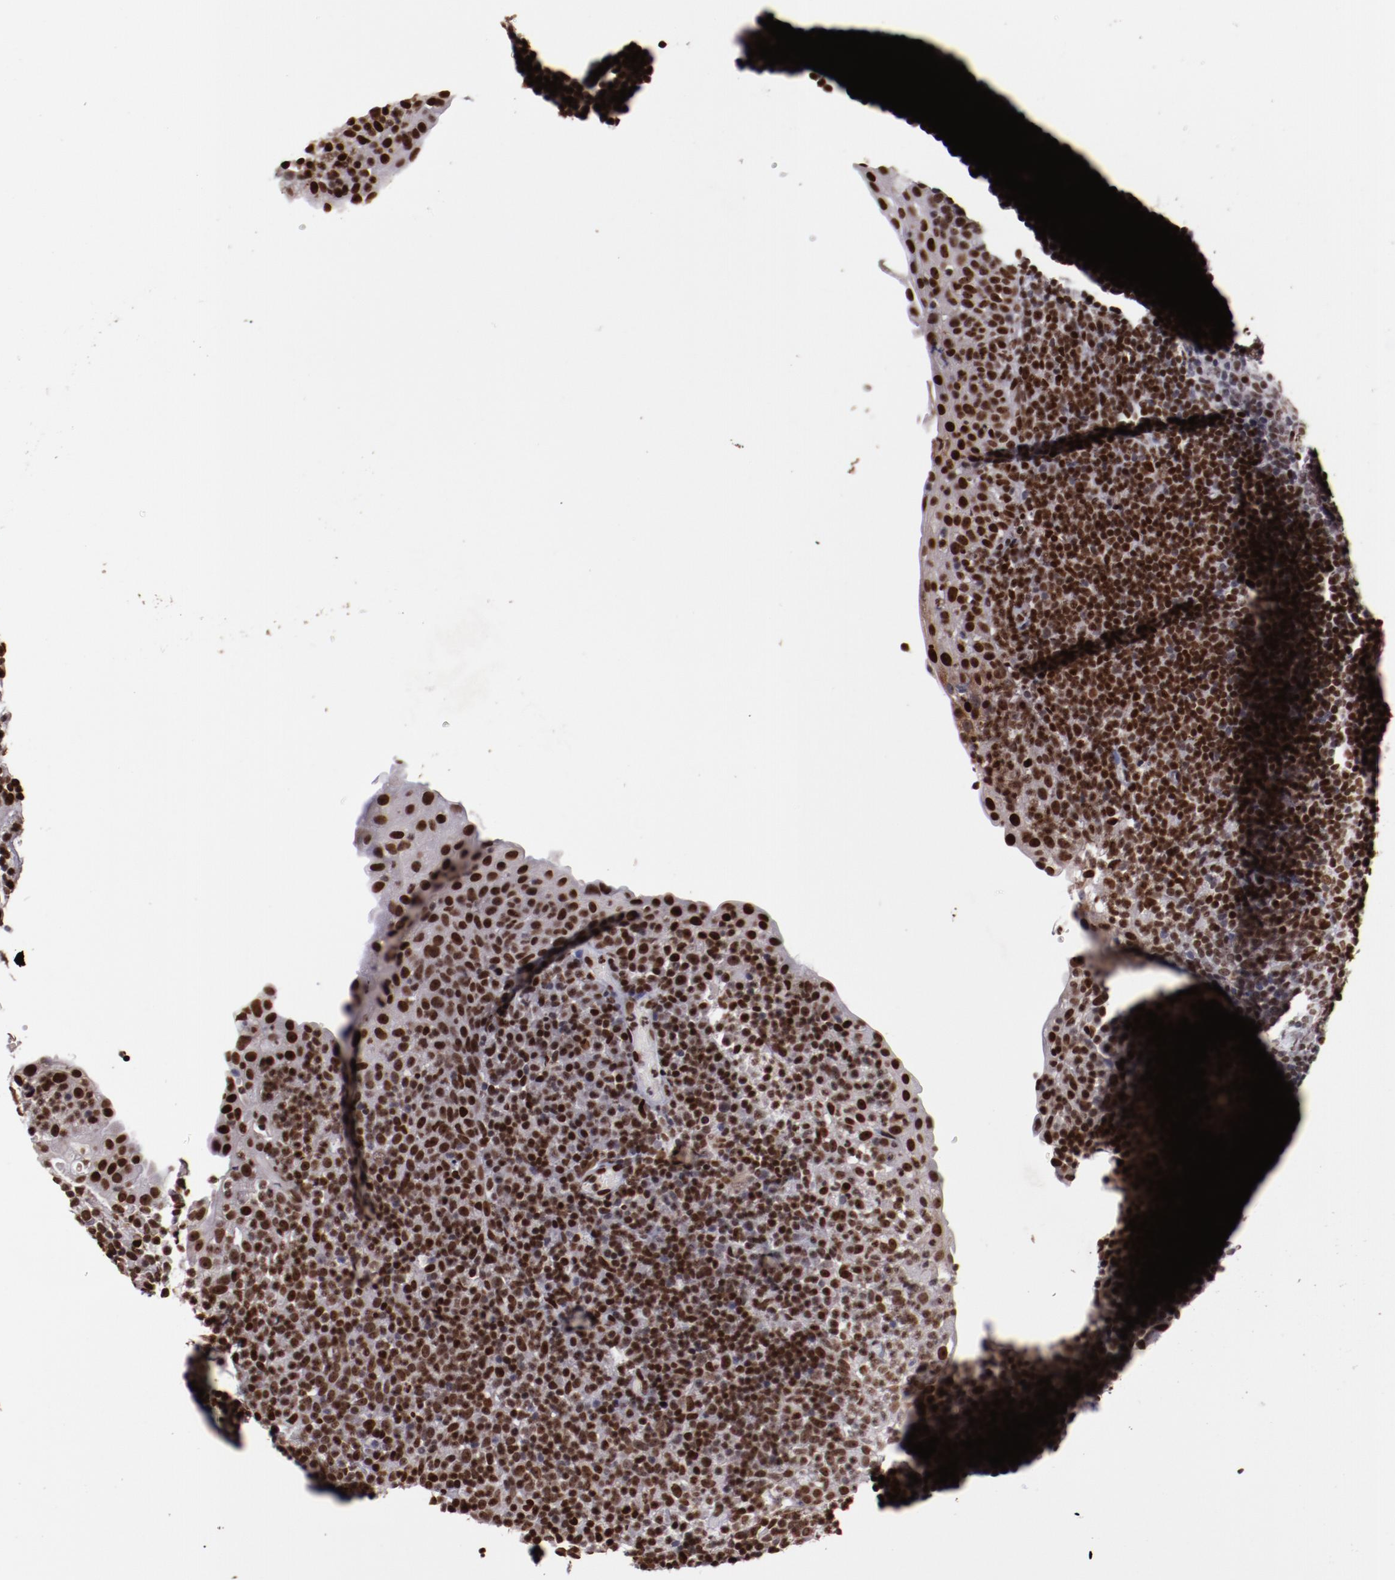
{"staining": {"intensity": "strong", "quantity": "<25%", "location": "nuclear"}, "tissue": "tonsil", "cell_type": "Germinal center cells", "image_type": "normal", "snomed": [{"axis": "morphology", "description": "Normal tissue, NOS"}, {"axis": "topography", "description": "Tonsil"}], "caption": "Immunohistochemistry (IHC) (DAB (3,3'-diaminobenzidine)) staining of normal tonsil shows strong nuclear protein expression in about <25% of germinal center cells.", "gene": "APEX1", "patient": {"sex": "female", "age": 40}}